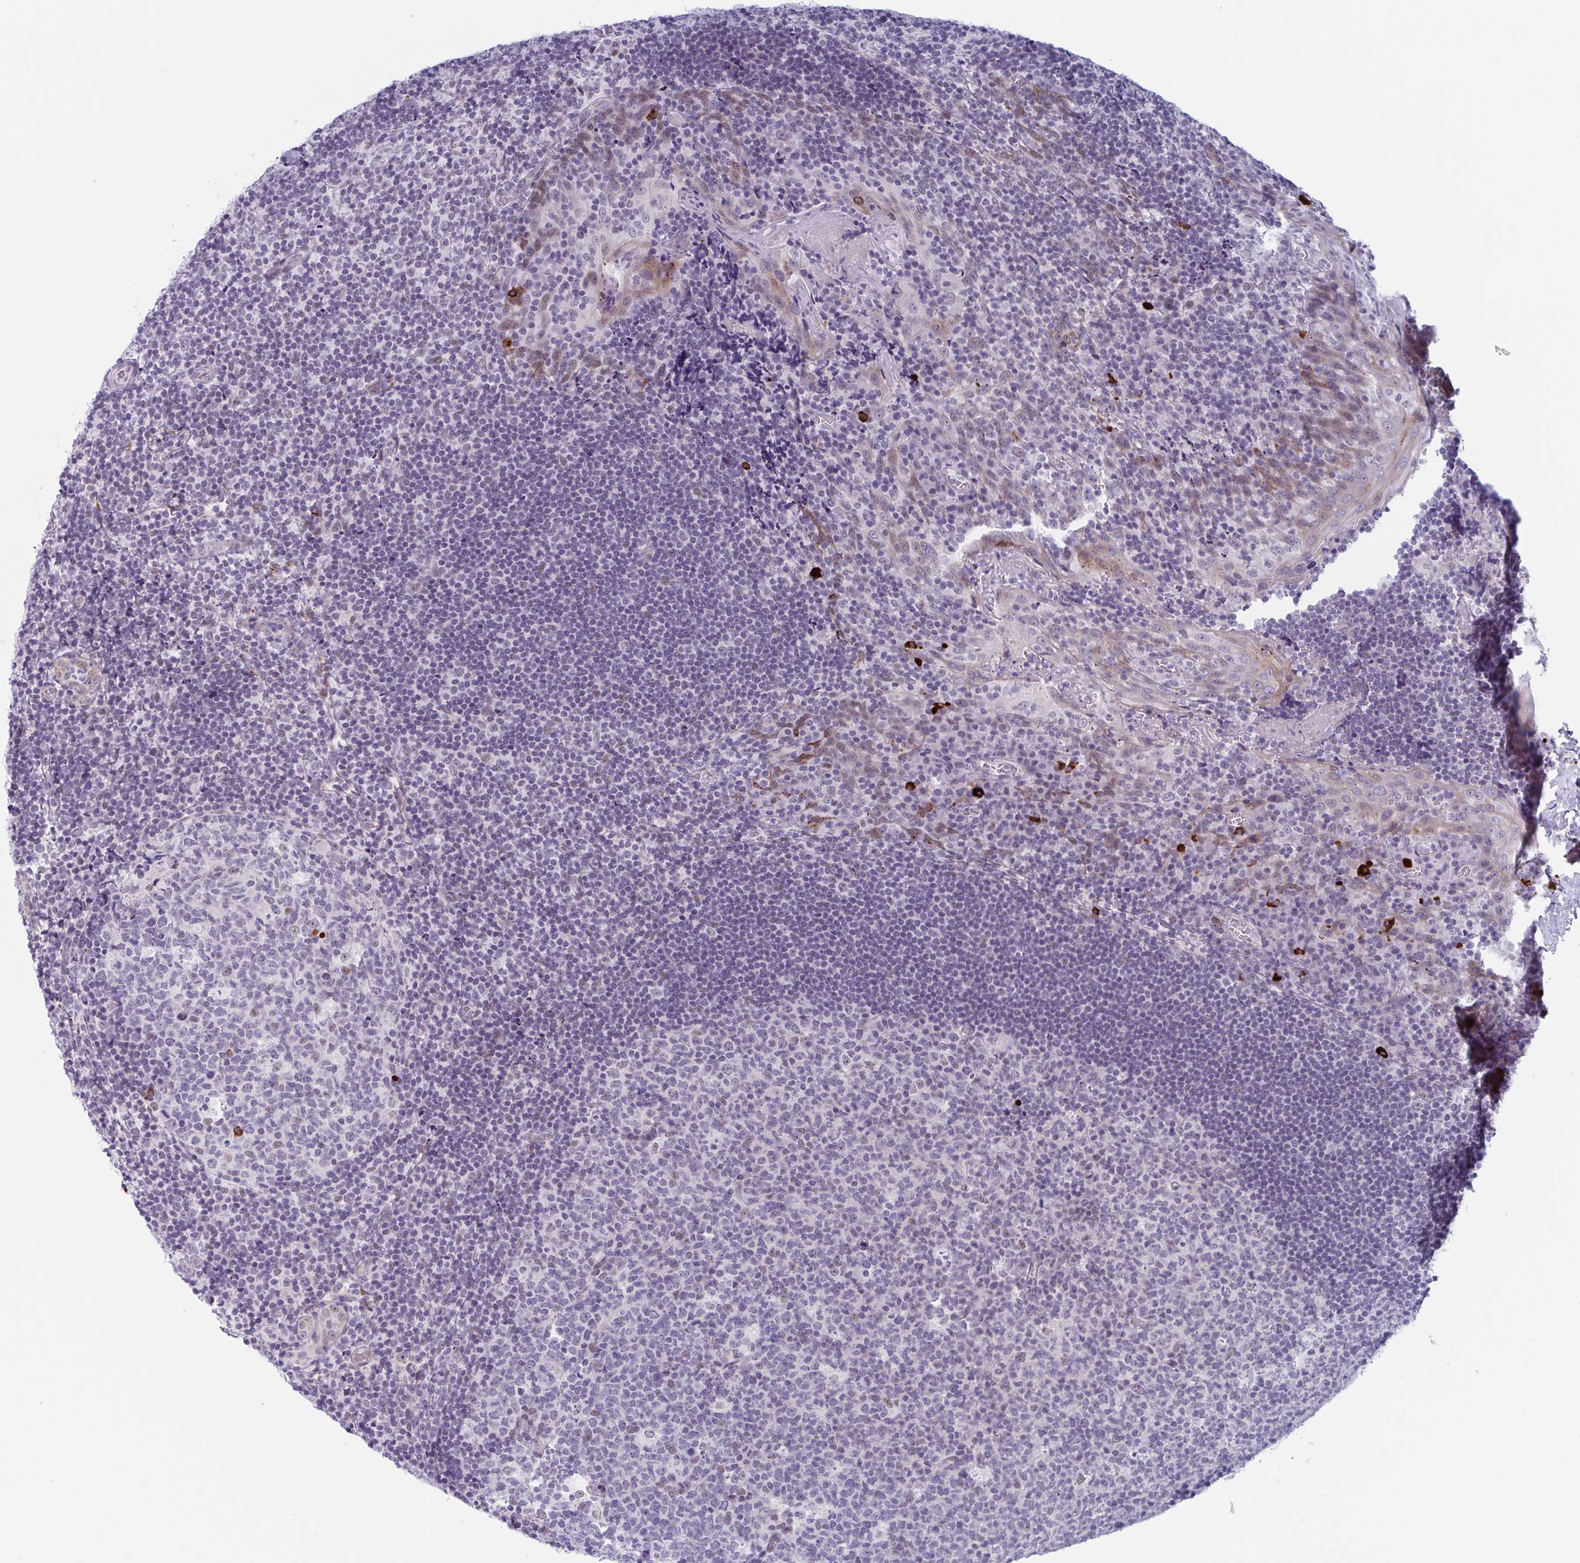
{"staining": {"intensity": "negative", "quantity": "none", "location": "none"}, "tissue": "tonsil", "cell_type": "Germinal center cells", "image_type": "normal", "snomed": [{"axis": "morphology", "description": "Normal tissue, NOS"}, {"axis": "topography", "description": "Tonsil"}], "caption": "This image is of benign tonsil stained with immunohistochemistry (IHC) to label a protein in brown with the nuclei are counter-stained blue. There is no positivity in germinal center cells. (DAB immunohistochemistry with hematoxylin counter stain).", "gene": "ZFP64", "patient": {"sex": "male", "age": 17}}